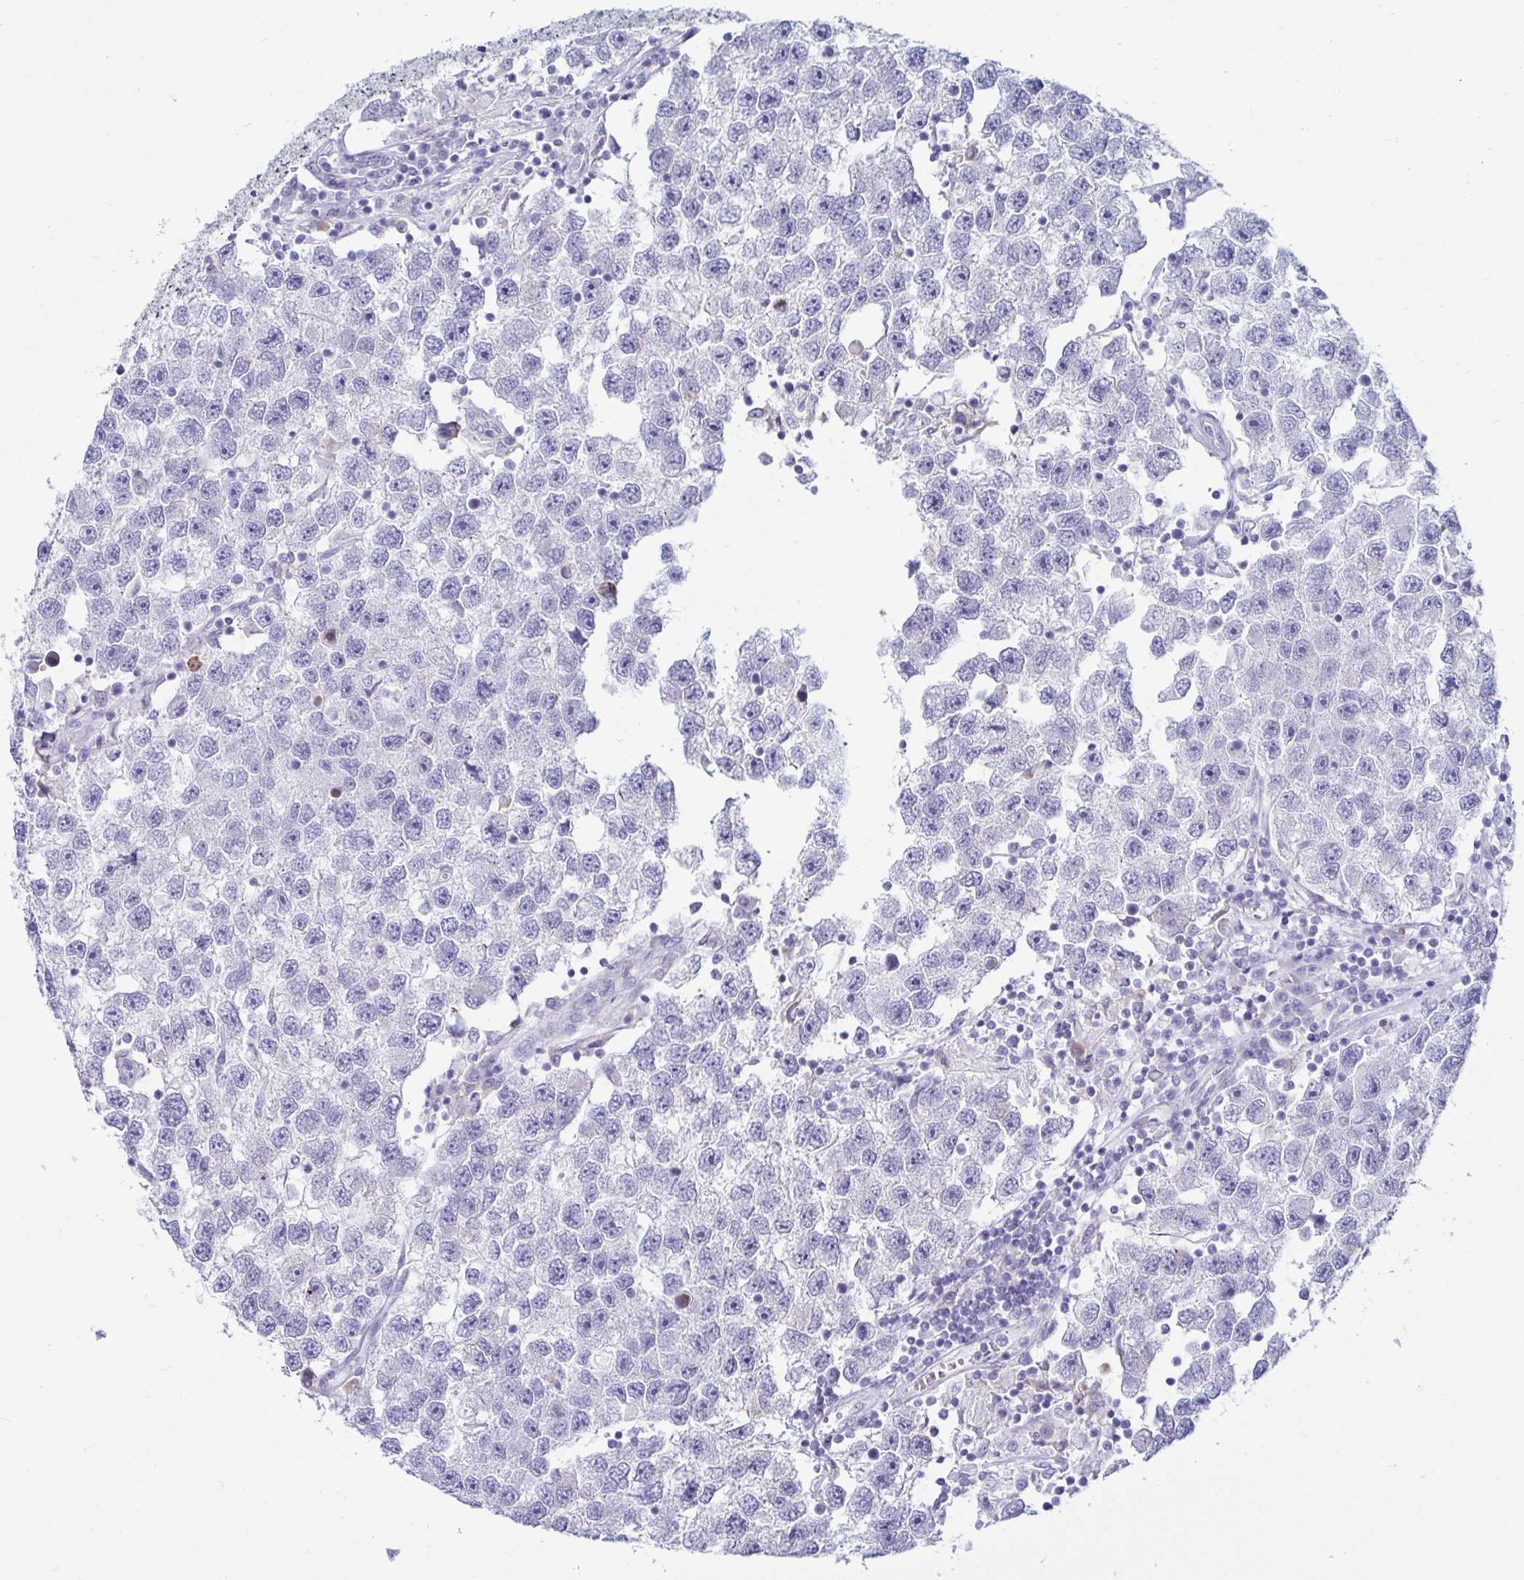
{"staining": {"intensity": "negative", "quantity": "none", "location": "none"}, "tissue": "testis cancer", "cell_type": "Tumor cells", "image_type": "cancer", "snomed": [{"axis": "morphology", "description": "Seminoma, NOS"}, {"axis": "topography", "description": "Testis"}], "caption": "Immunohistochemistry (IHC) image of human testis cancer stained for a protein (brown), which shows no positivity in tumor cells.", "gene": "TFPI2", "patient": {"sex": "male", "age": 26}}